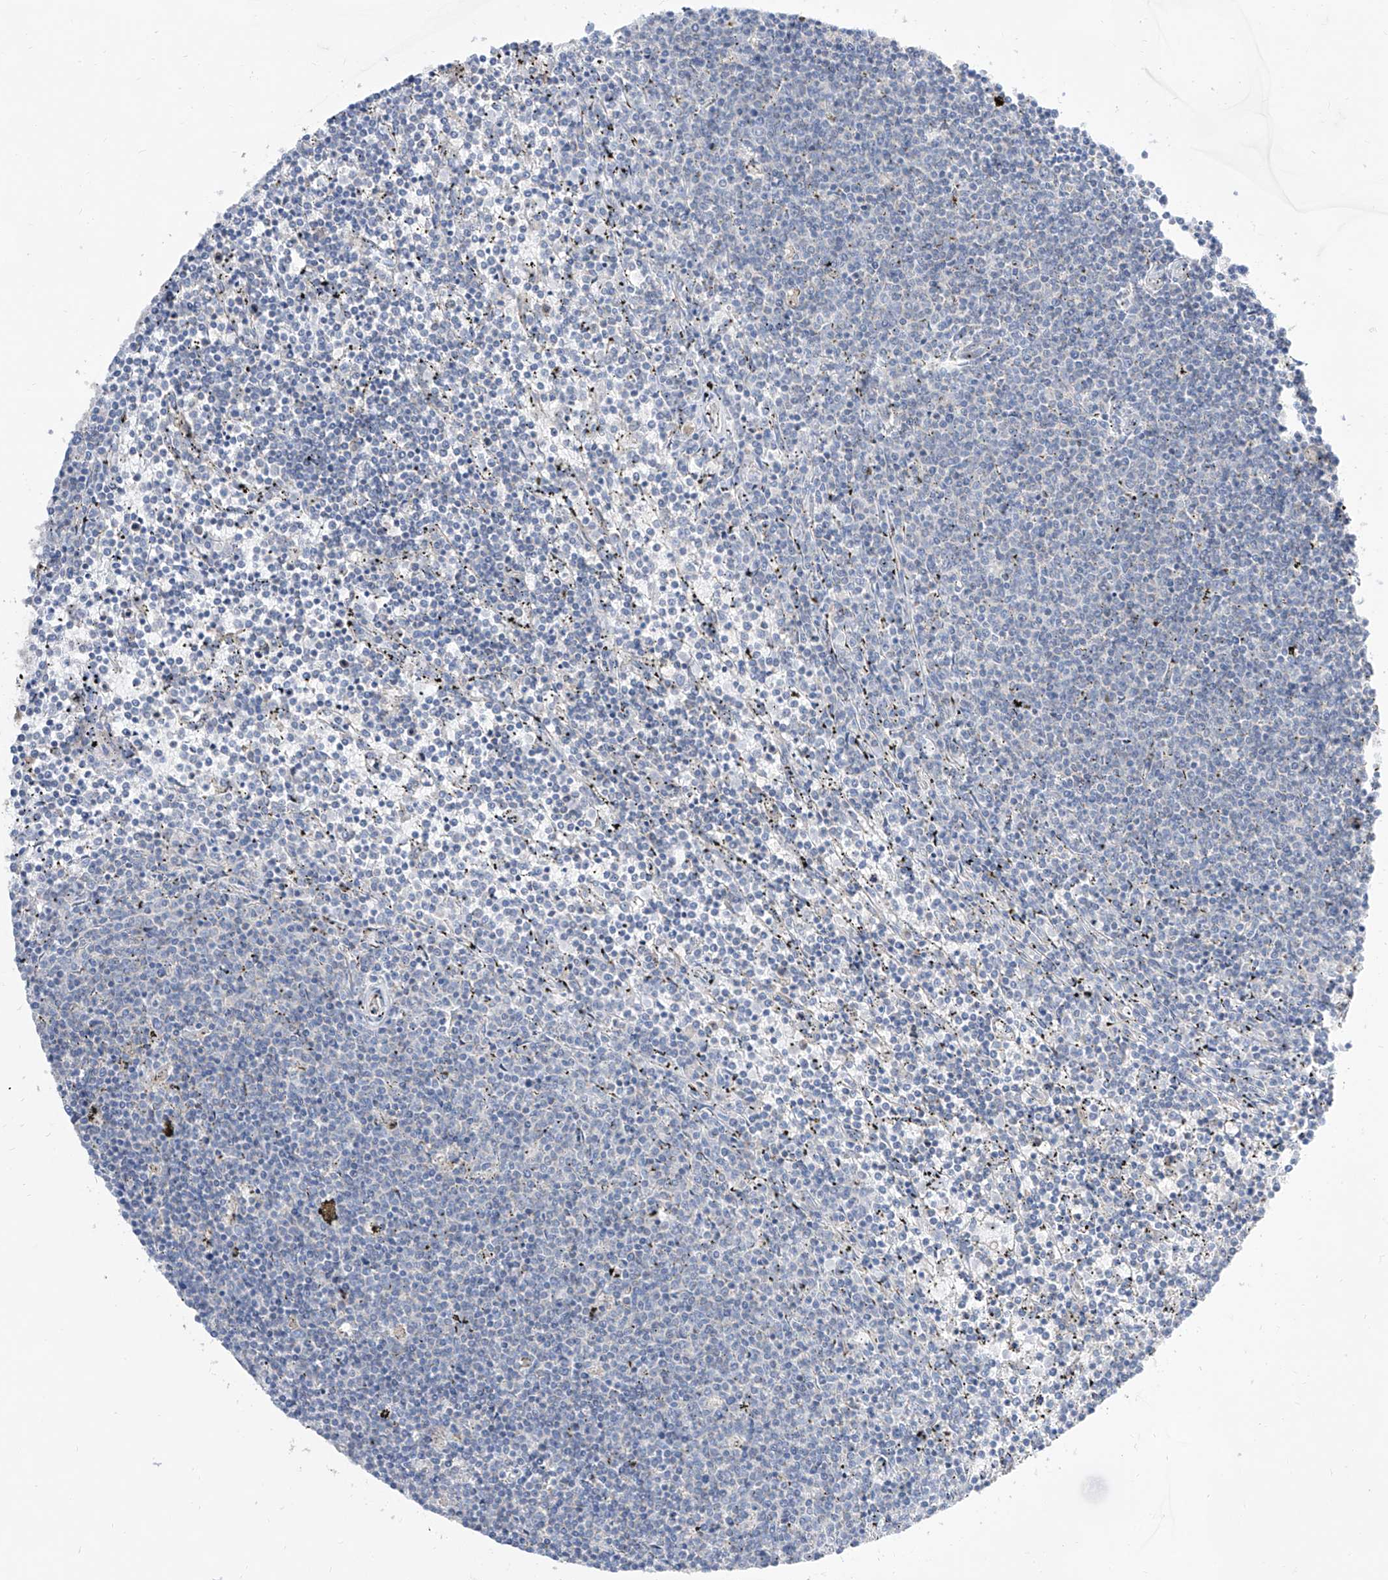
{"staining": {"intensity": "negative", "quantity": "none", "location": "none"}, "tissue": "lymphoma", "cell_type": "Tumor cells", "image_type": "cancer", "snomed": [{"axis": "morphology", "description": "Malignant lymphoma, non-Hodgkin's type, Low grade"}, {"axis": "topography", "description": "Spleen"}], "caption": "There is no significant positivity in tumor cells of low-grade malignant lymphoma, non-Hodgkin's type. Brightfield microscopy of immunohistochemistry (IHC) stained with DAB (3,3'-diaminobenzidine) (brown) and hematoxylin (blue), captured at high magnification.", "gene": "BROX", "patient": {"sex": "female", "age": 50}}